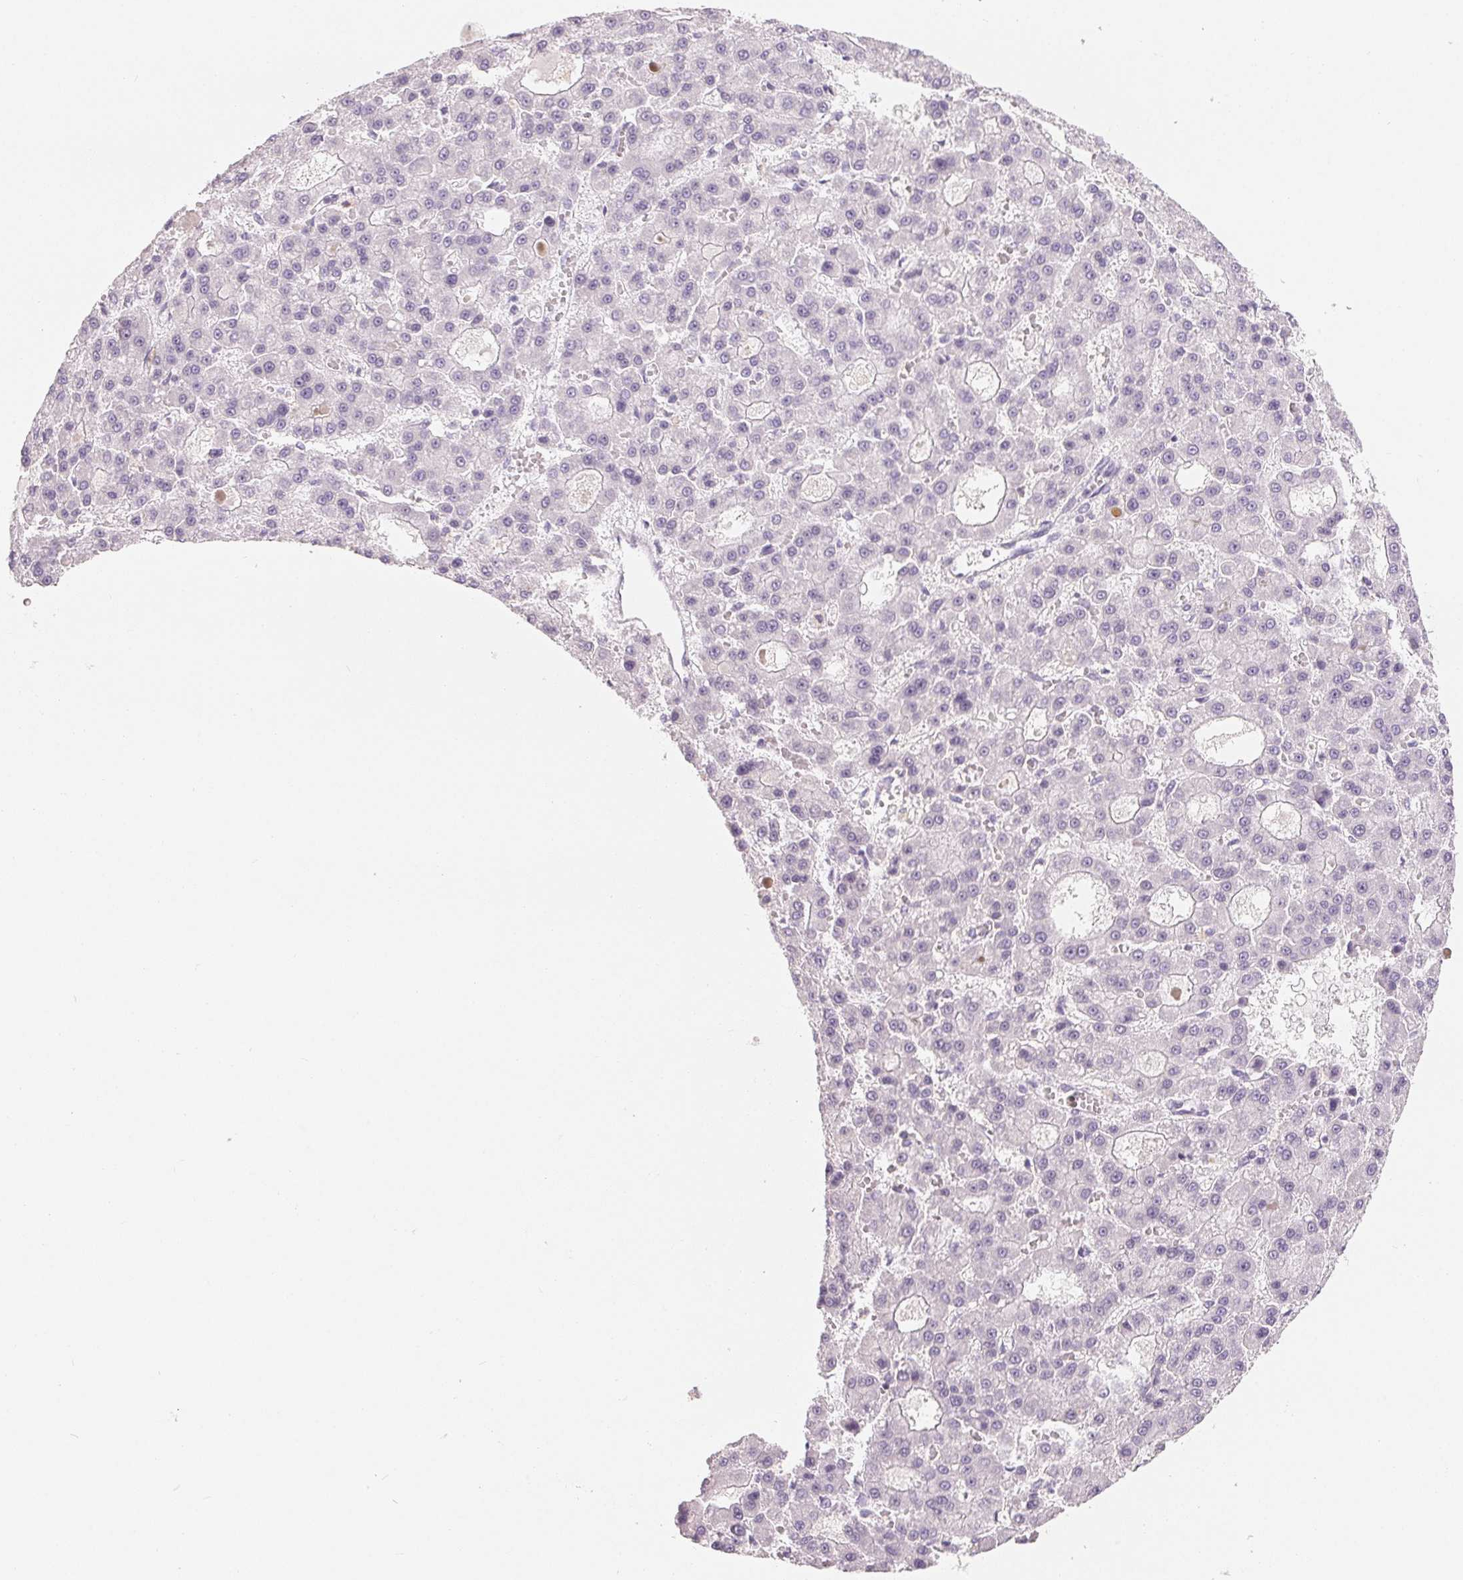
{"staining": {"intensity": "negative", "quantity": "none", "location": "none"}, "tissue": "liver cancer", "cell_type": "Tumor cells", "image_type": "cancer", "snomed": [{"axis": "morphology", "description": "Carcinoma, Hepatocellular, NOS"}, {"axis": "topography", "description": "Liver"}], "caption": "There is no significant expression in tumor cells of liver cancer.", "gene": "CD69", "patient": {"sex": "male", "age": 70}}